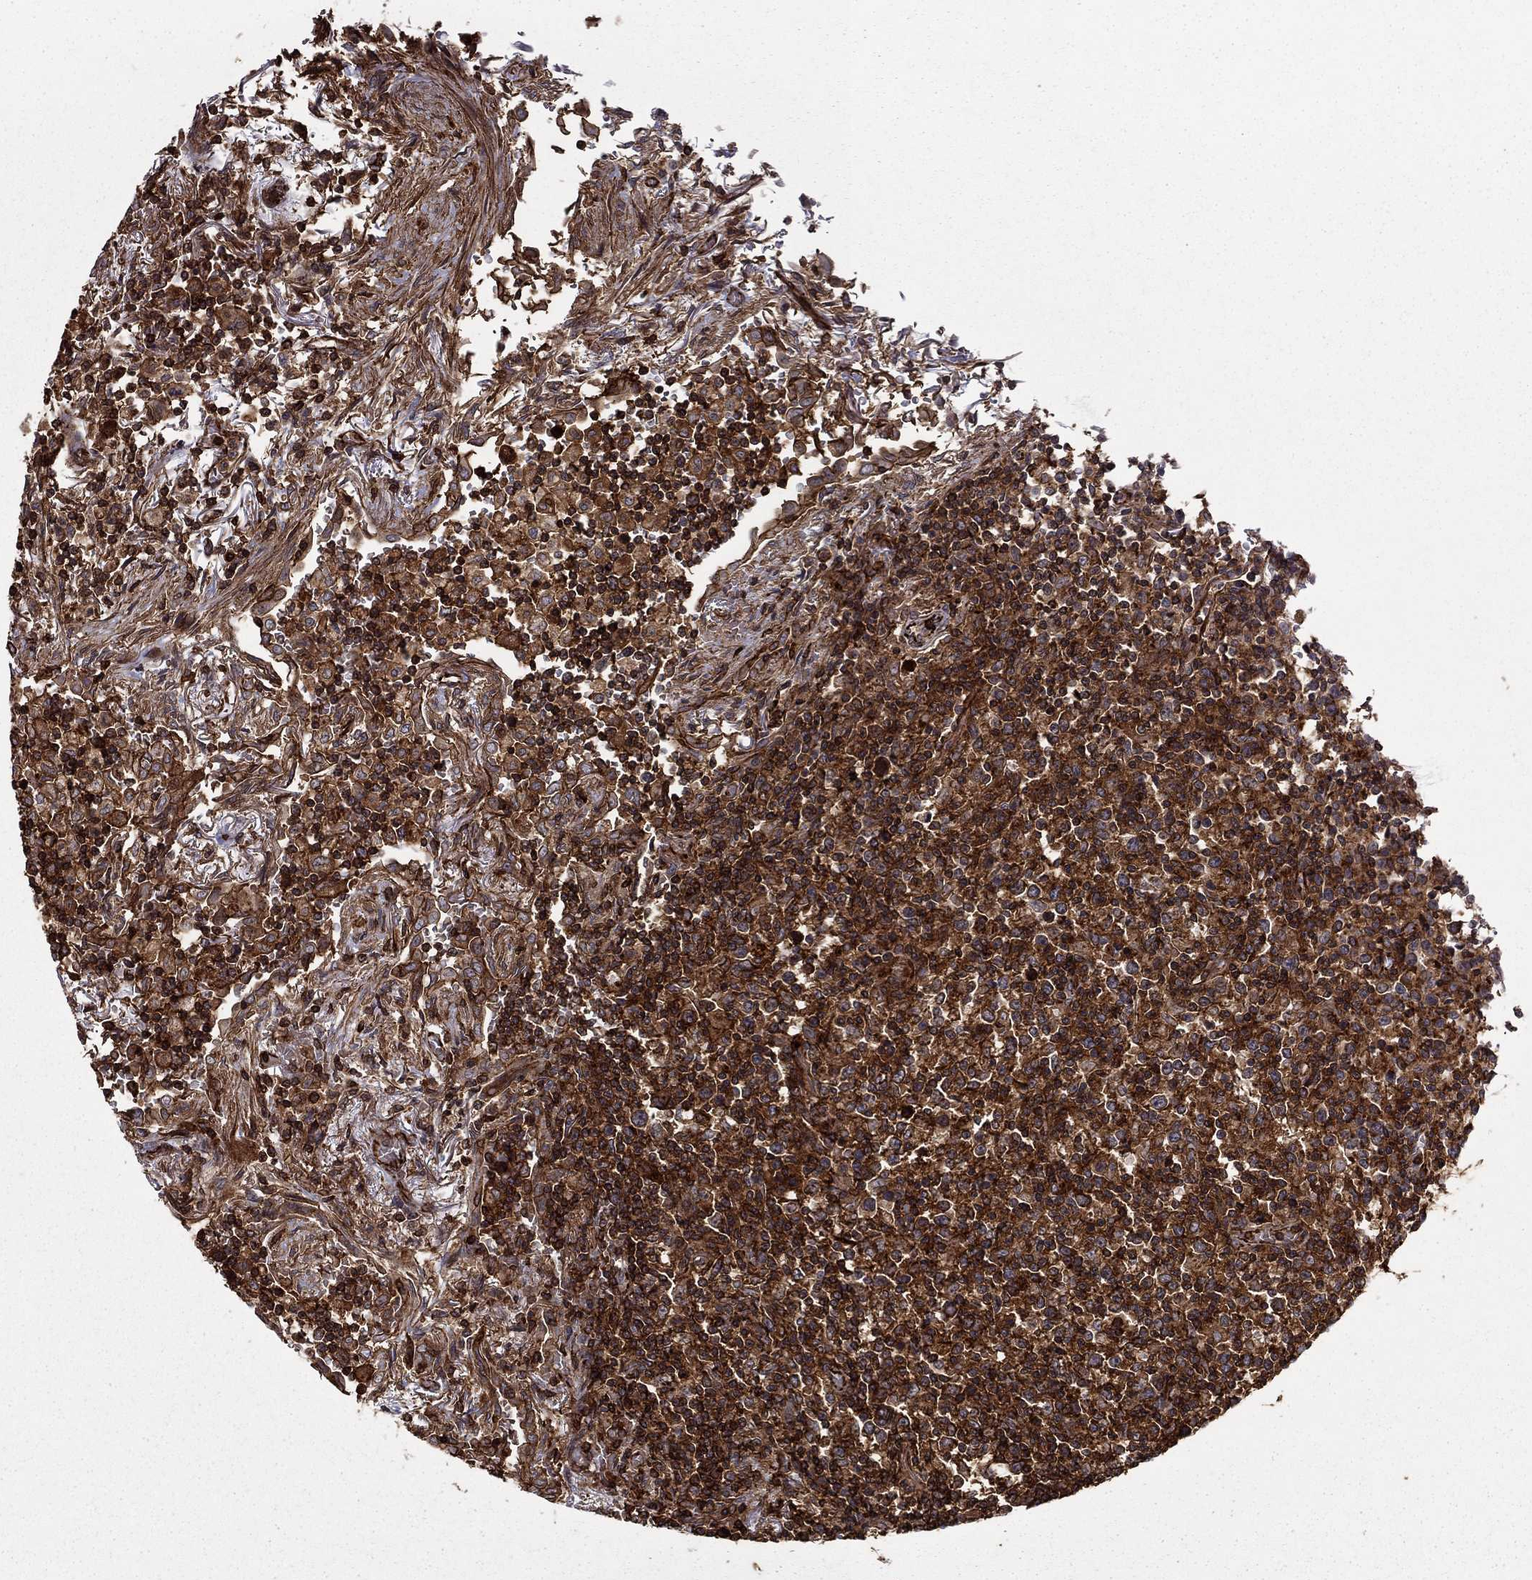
{"staining": {"intensity": "strong", "quantity": ">75%", "location": "cytoplasmic/membranous"}, "tissue": "lymphoma", "cell_type": "Tumor cells", "image_type": "cancer", "snomed": [{"axis": "morphology", "description": "Malignant lymphoma, non-Hodgkin's type, High grade"}, {"axis": "topography", "description": "Lung"}], "caption": "Approximately >75% of tumor cells in lymphoma exhibit strong cytoplasmic/membranous protein staining as visualized by brown immunohistochemical staining.", "gene": "ADM", "patient": {"sex": "male", "age": 79}}